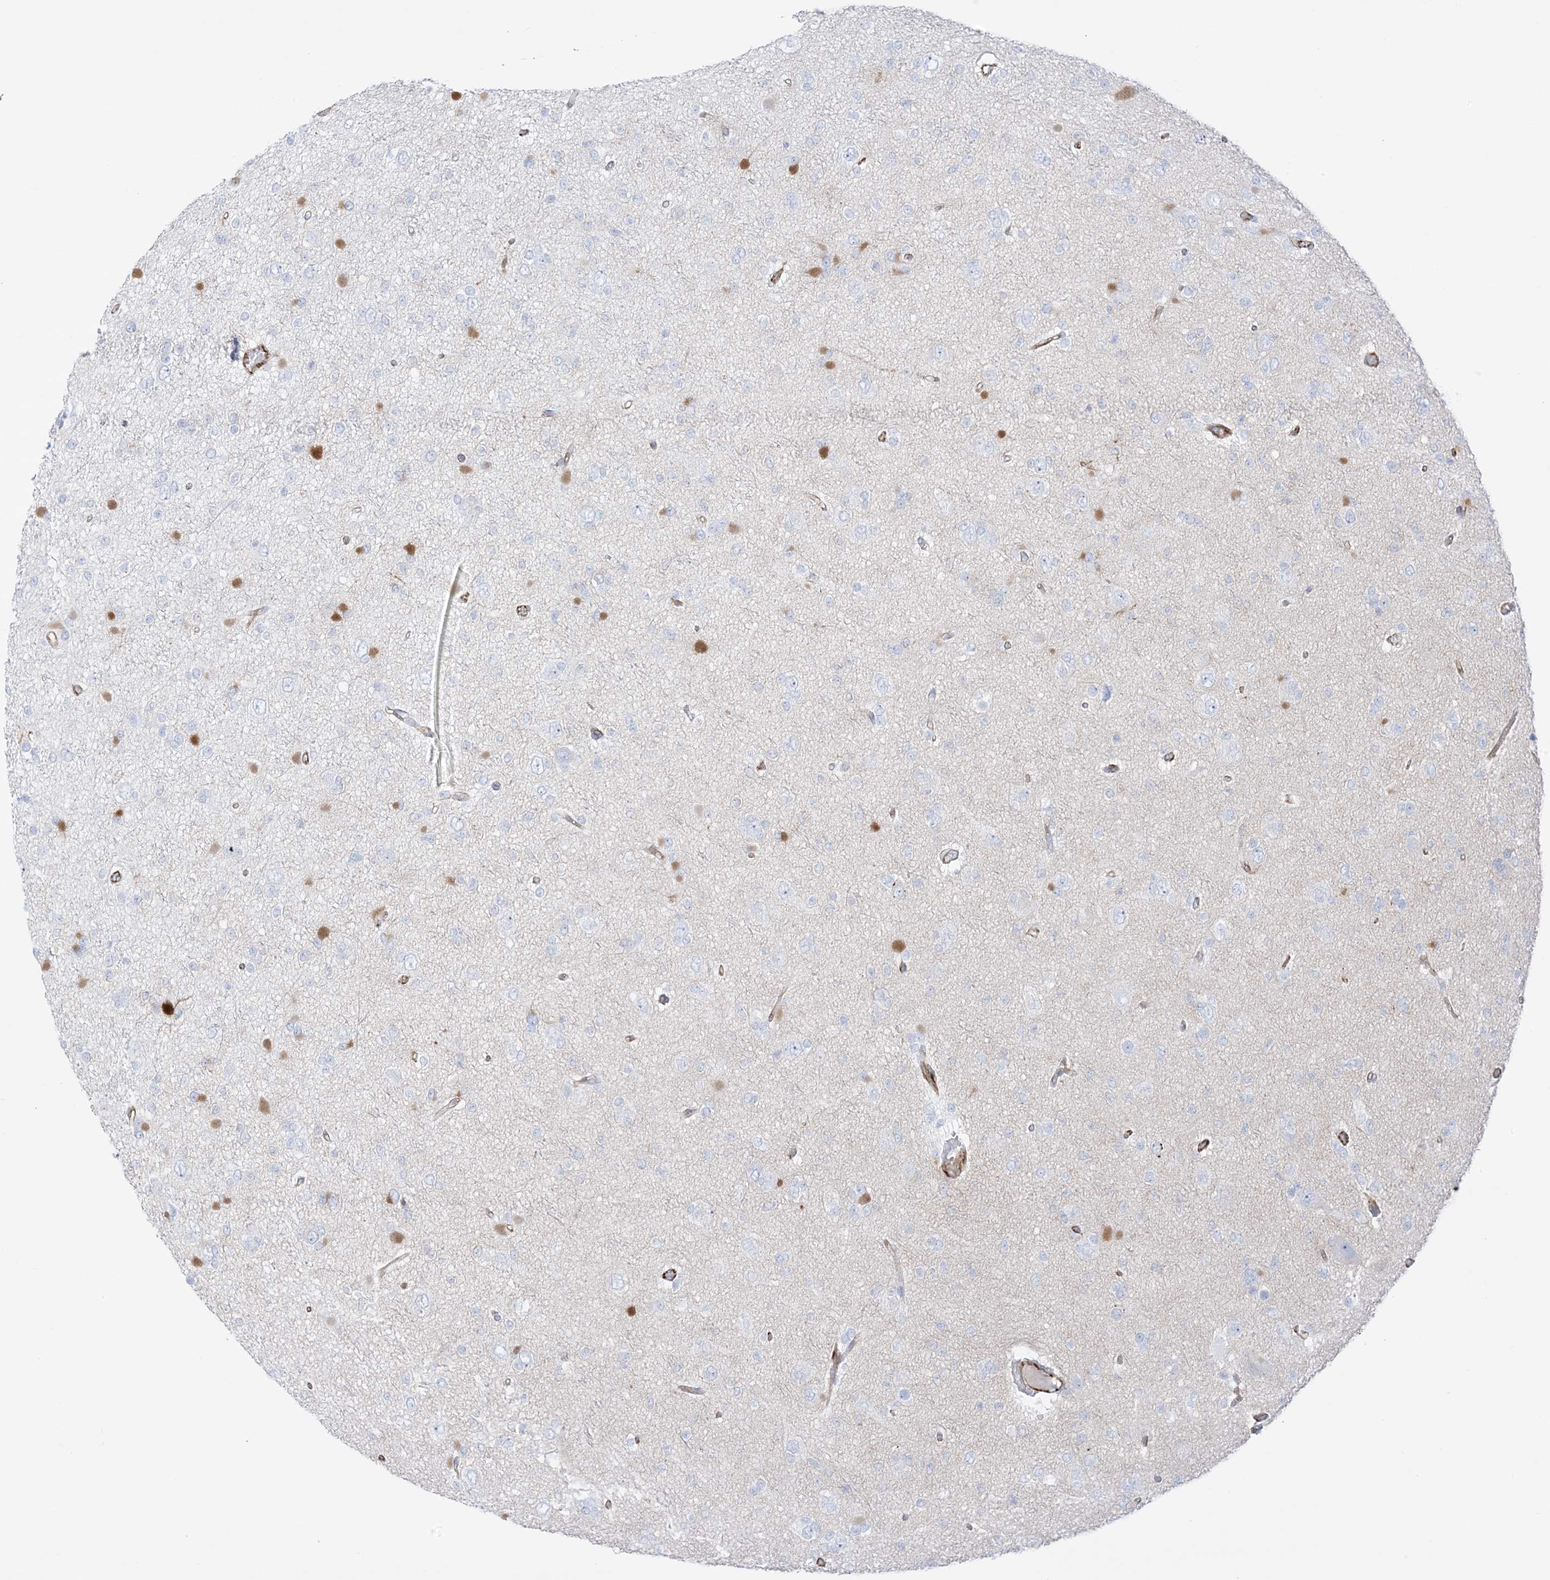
{"staining": {"intensity": "negative", "quantity": "none", "location": "none"}, "tissue": "glioma", "cell_type": "Tumor cells", "image_type": "cancer", "snomed": [{"axis": "morphology", "description": "Glioma, malignant, Low grade"}, {"axis": "topography", "description": "Brain"}], "caption": "Immunohistochemistry of malignant glioma (low-grade) exhibits no staining in tumor cells.", "gene": "PID1", "patient": {"sex": "female", "age": 22}}